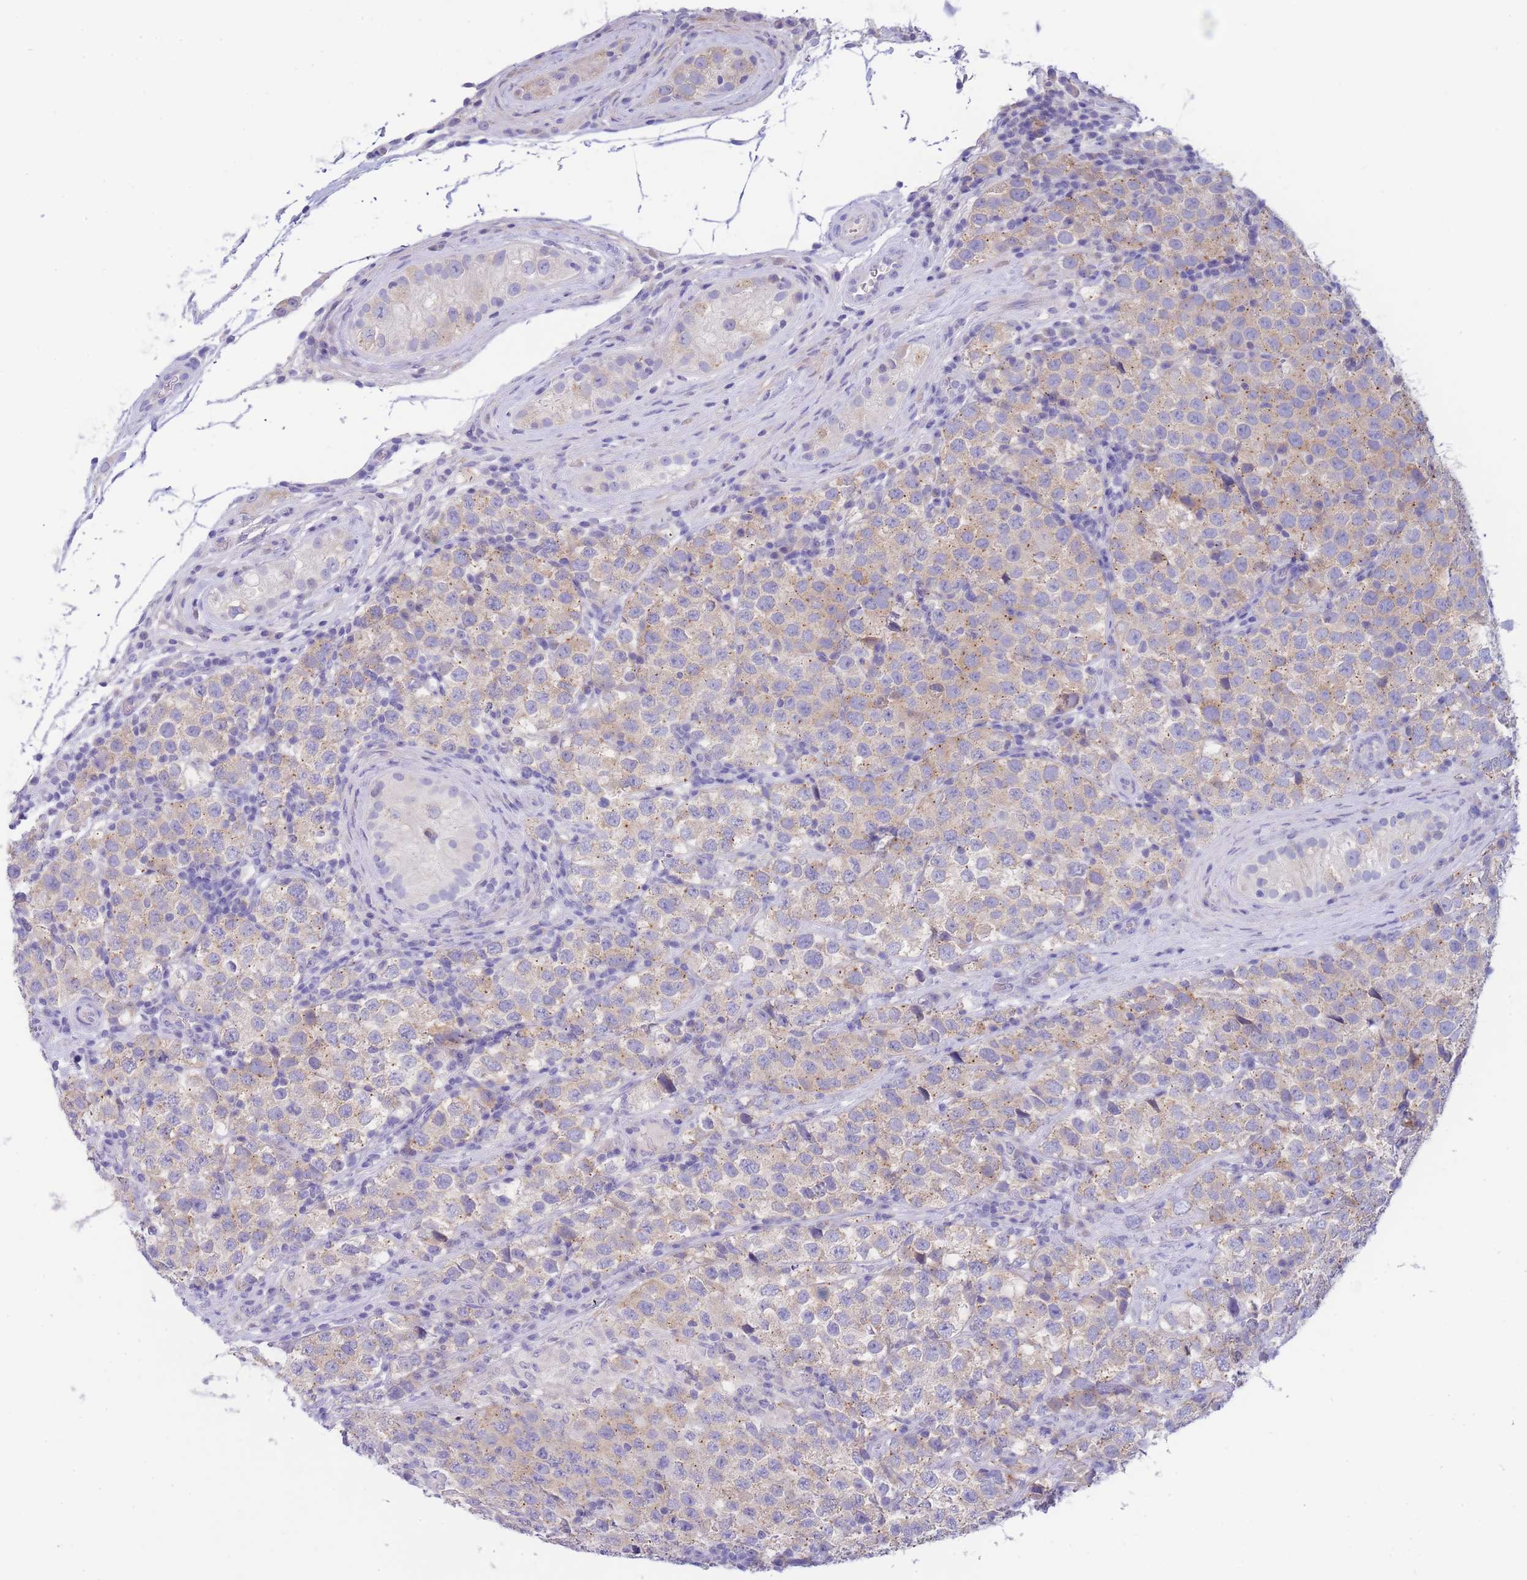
{"staining": {"intensity": "weak", "quantity": ">75%", "location": "cytoplasmic/membranous"}, "tissue": "testis cancer", "cell_type": "Tumor cells", "image_type": "cancer", "snomed": [{"axis": "morphology", "description": "Seminoma, NOS"}, {"axis": "topography", "description": "Testis"}], "caption": "IHC micrograph of neoplastic tissue: testis seminoma stained using IHC displays low levels of weak protein expression localized specifically in the cytoplasmic/membranous of tumor cells, appearing as a cytoplasmic/membranous brown color.", "gene": "PCDHB3", "patient": {"sex": "male", "age": 34}}